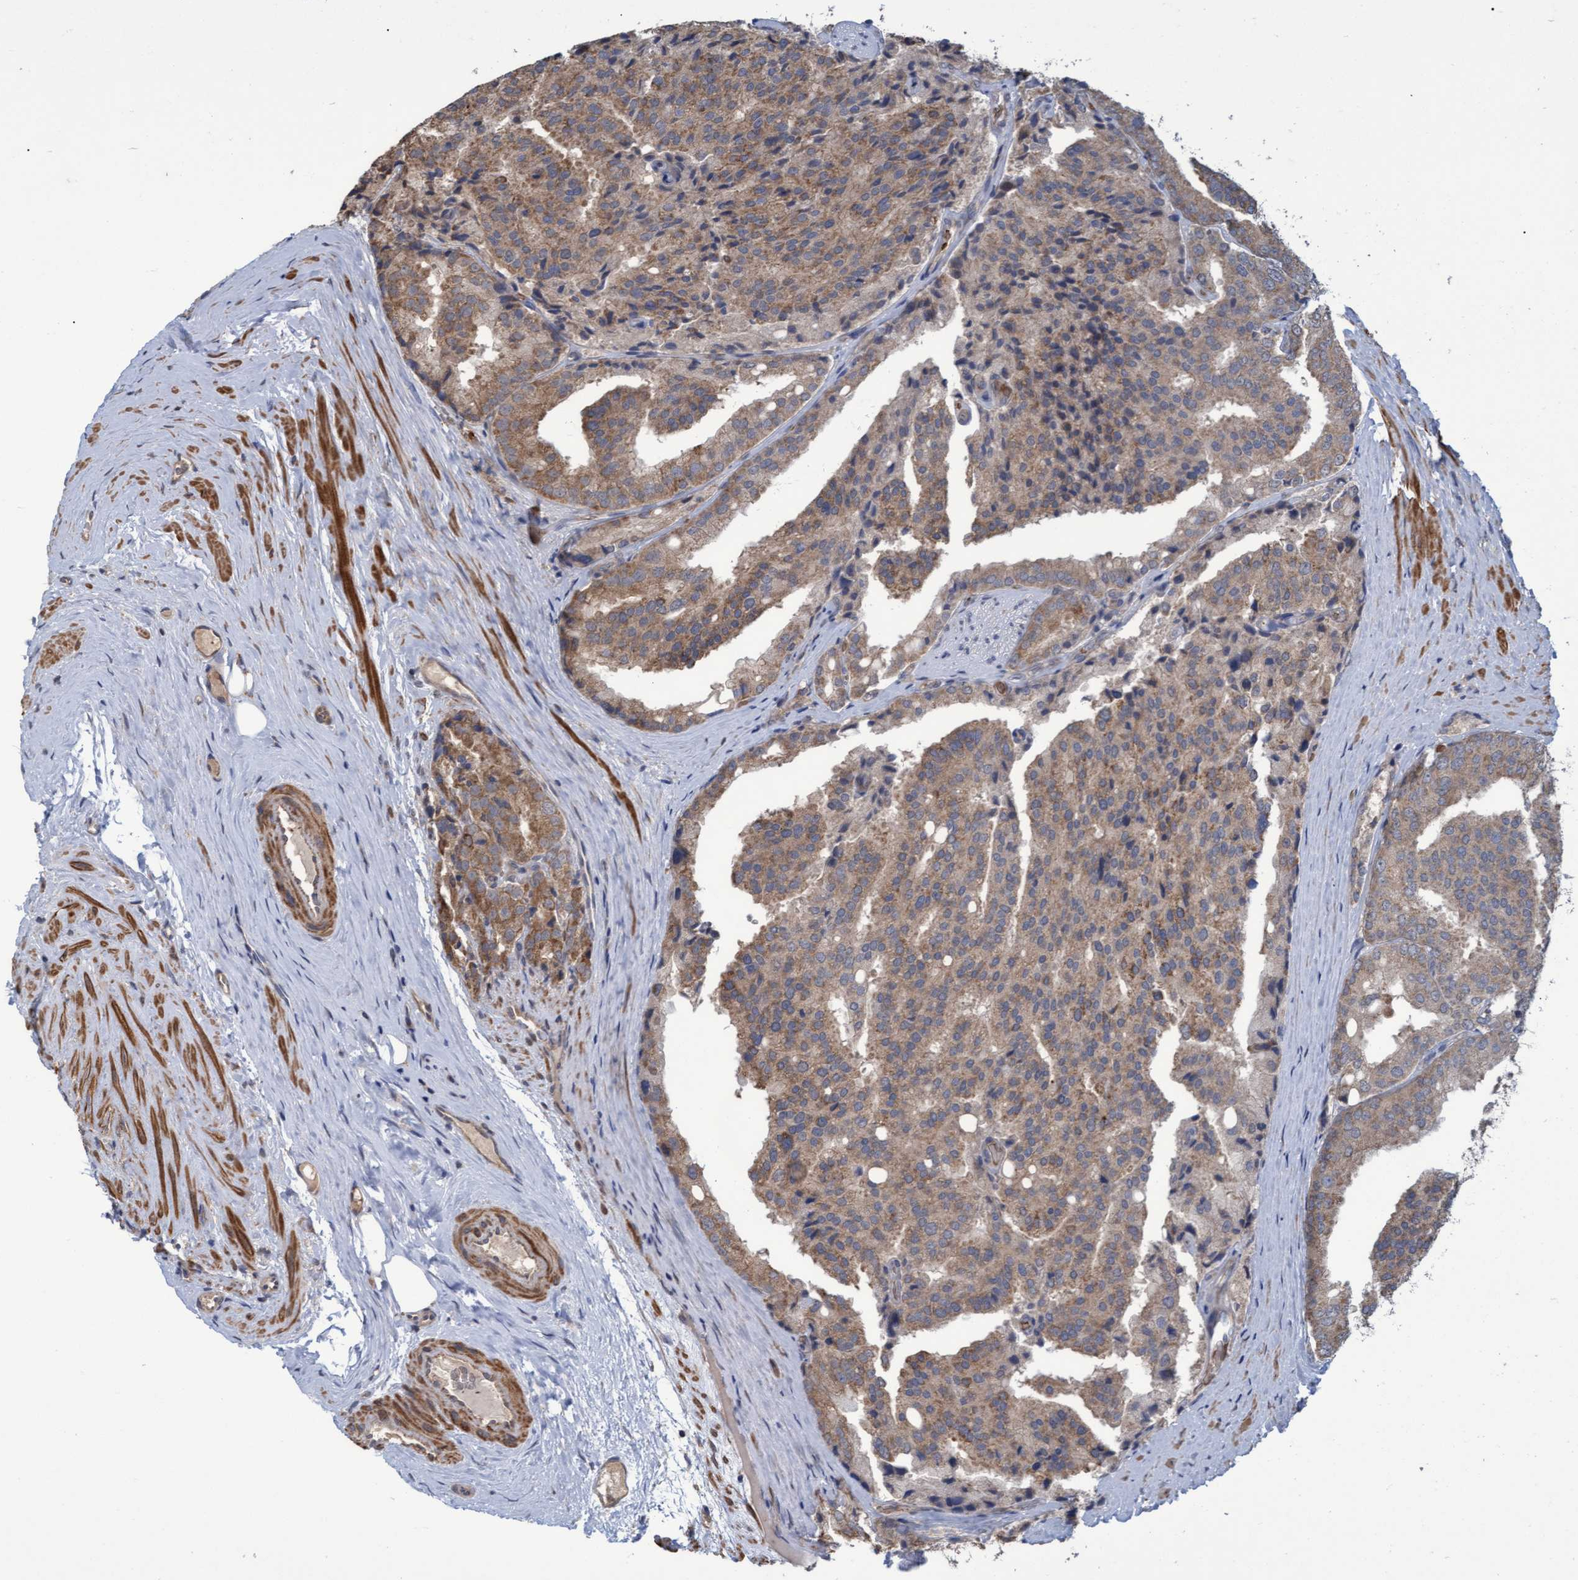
{"staining": {"intensity": "moderate", "quantity": "25%-75%", "location": "cytoplasmic/membranous"}, "tissue": "prostate cancer", "cell_type": "Tumor cells", "image_type": "cancer", "snomed": [{"axis": "morphology", "description": "Adenocarcinoma, High grade"}, {"axis": "topography", "description": "Prostate"}], "caption": "Immunohistochemical staining of adenocarcinoma (high-grade) (prostate) displays medium levels of moderate cytoplasmic/membranous protein expression in about 25%-75% of tumor cells. (DAB (3,3'-diaminobenzidine) IHC with brightfield microscopy, high magnification).", "gene": "NAA15", "patient": {"sex": "male", "age": 50}}